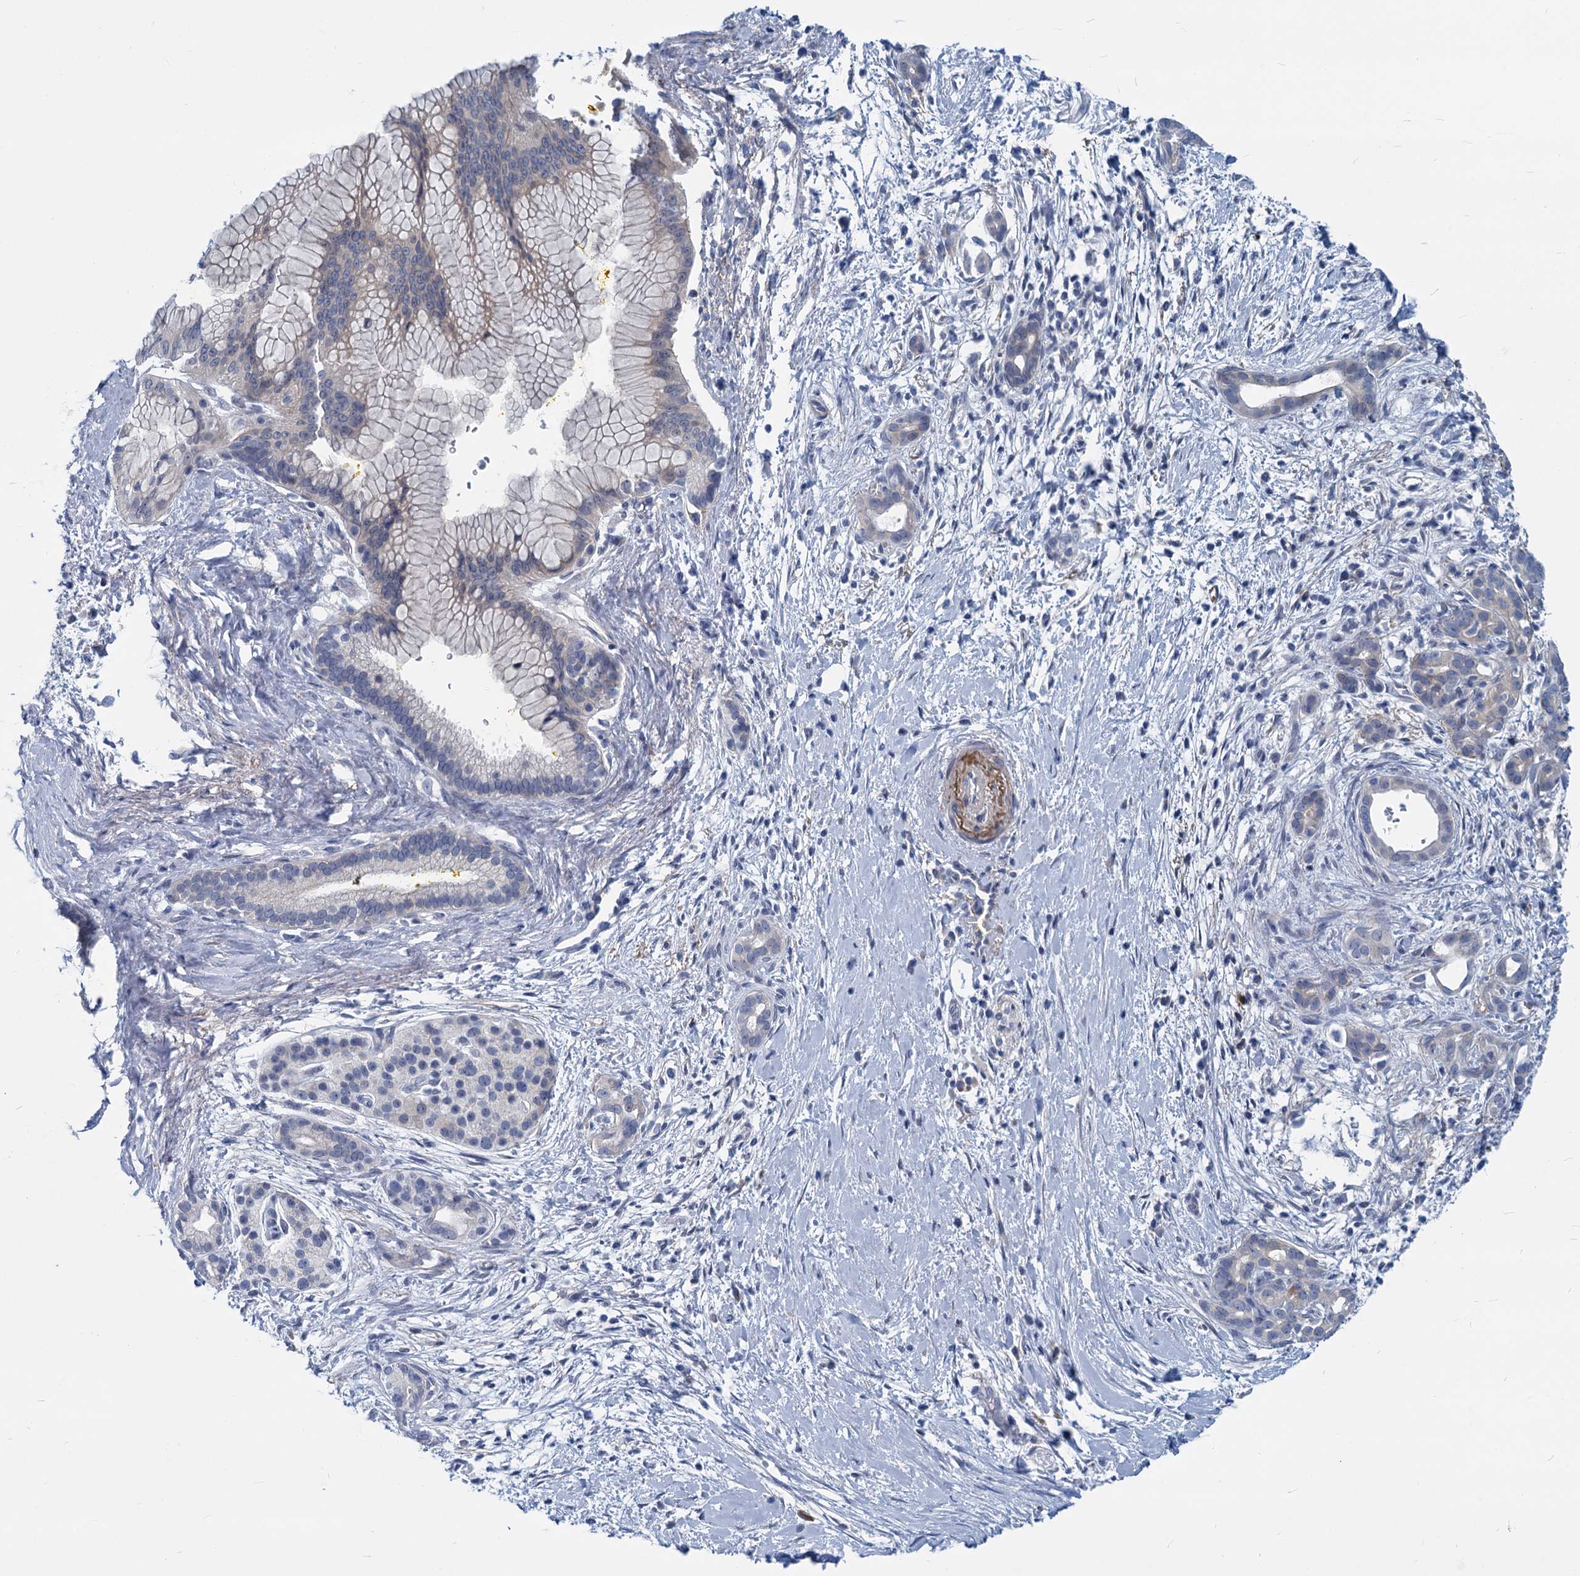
{"staining": {"intensity": "negative", "quantity": "none", "location": "none"}, "tissue": "pancreatic cancer", "cell_type": "Tumor cells", "image_type": "cancer", "snomed": [{"axis": "morphology", "description": "Adenocarcinoma, NOS"}, {"axis": "topography", "description": "Pancreas"}], "caption": "DAB immunohistochemical staining of human pancreatic cancer reveals no significant positivity in tumor cells.", "gene": "GSTM3", "patient": {"sex": "male", "age": 58}}